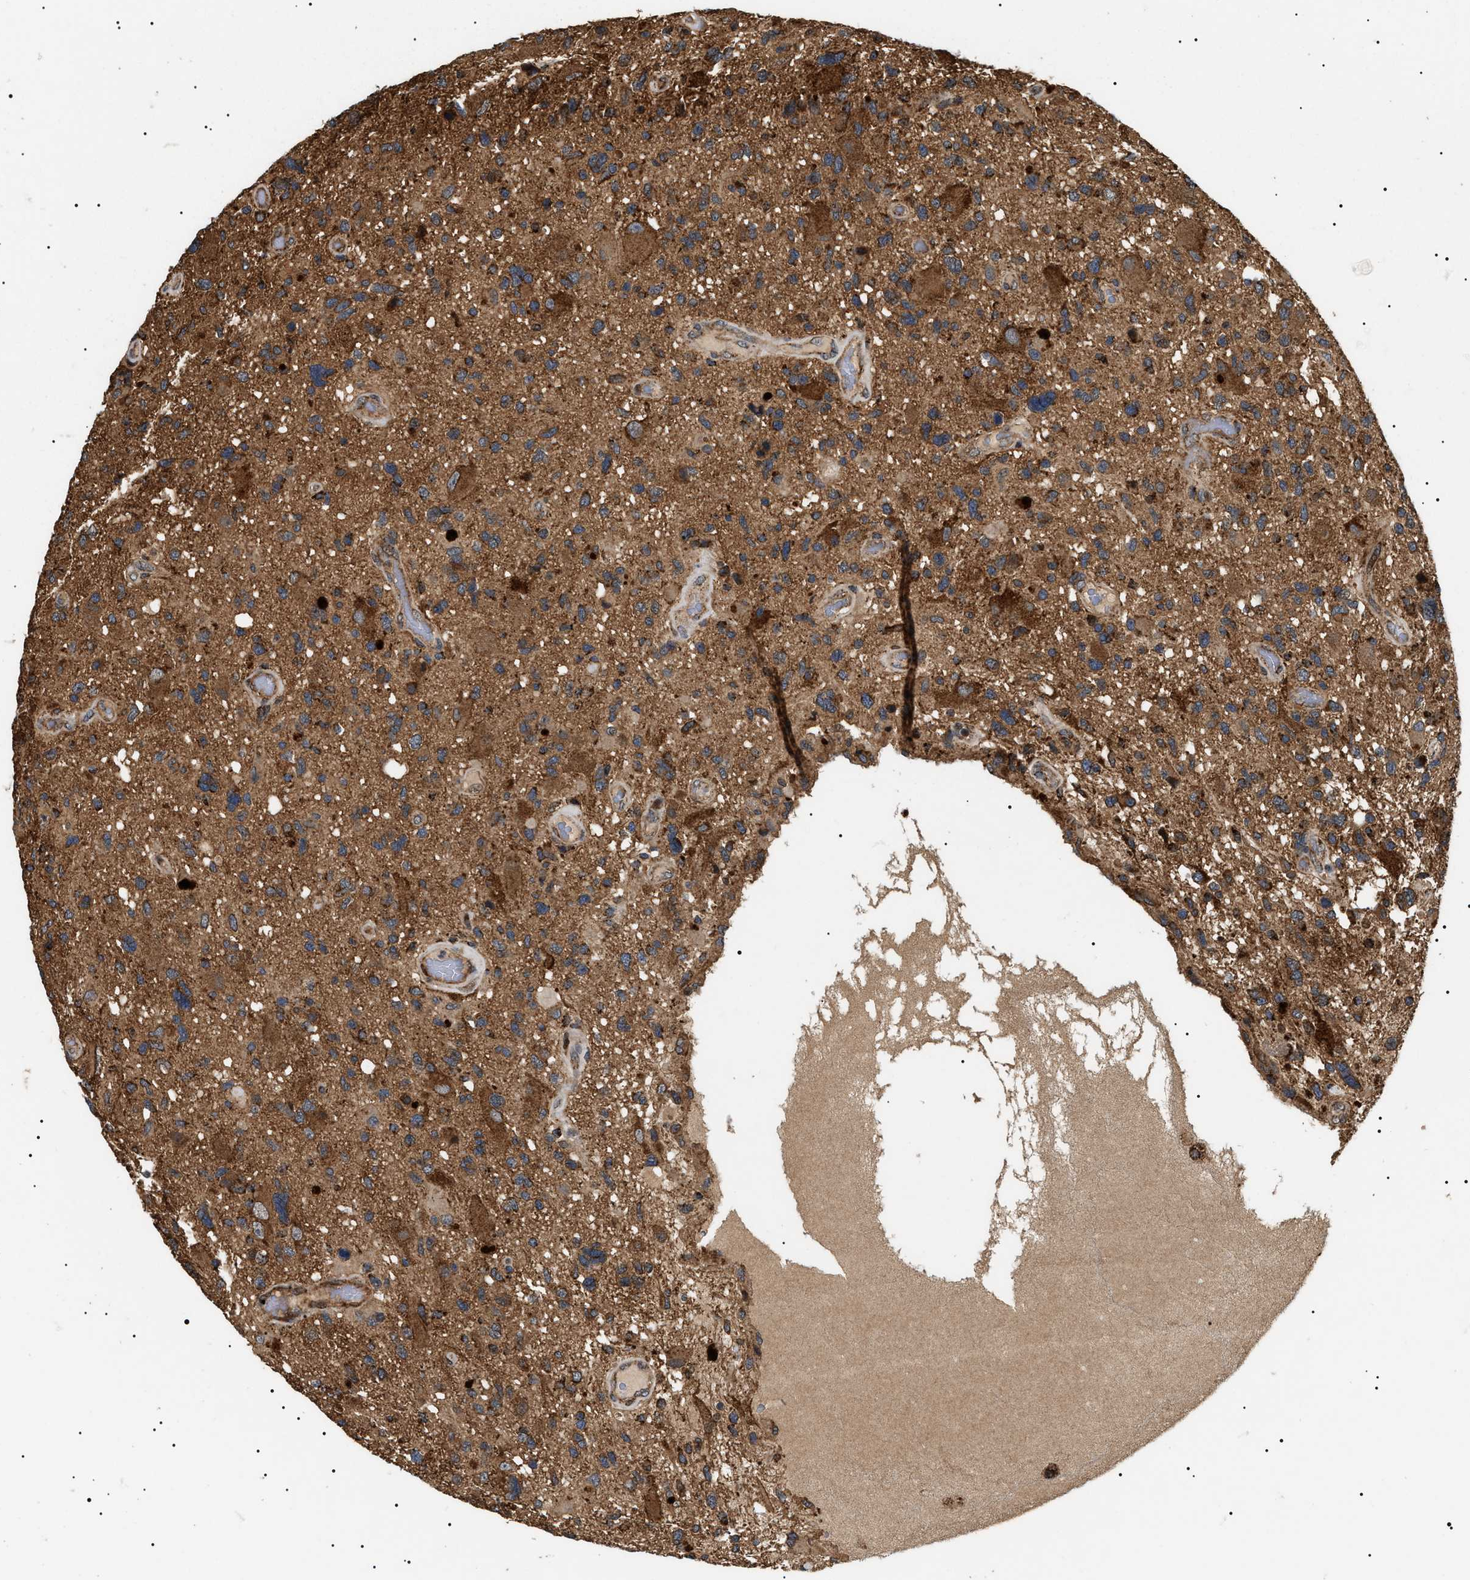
{"staining": {"intensity": "moderate", "quantity": ">75%", "location": "cytoplasmic/membranous"}, "tissue": "glioma", "cell_type": "Tumor cells", "image_type": "cancer", "snomed": [{"axis": "morphology", "description": "Glioma, malignant, High grade"}, {"axis": "topography", "description": "Brain"}], "caption": "This image demonstrates immunohistochemistry staining of human malignant high-grade glioma, with medium moderate cytoplasmic/membranous expression in about >75% of tumor cells.", "gene": "ZBTB26", "patient": {"sex": "male", "age": 33}}